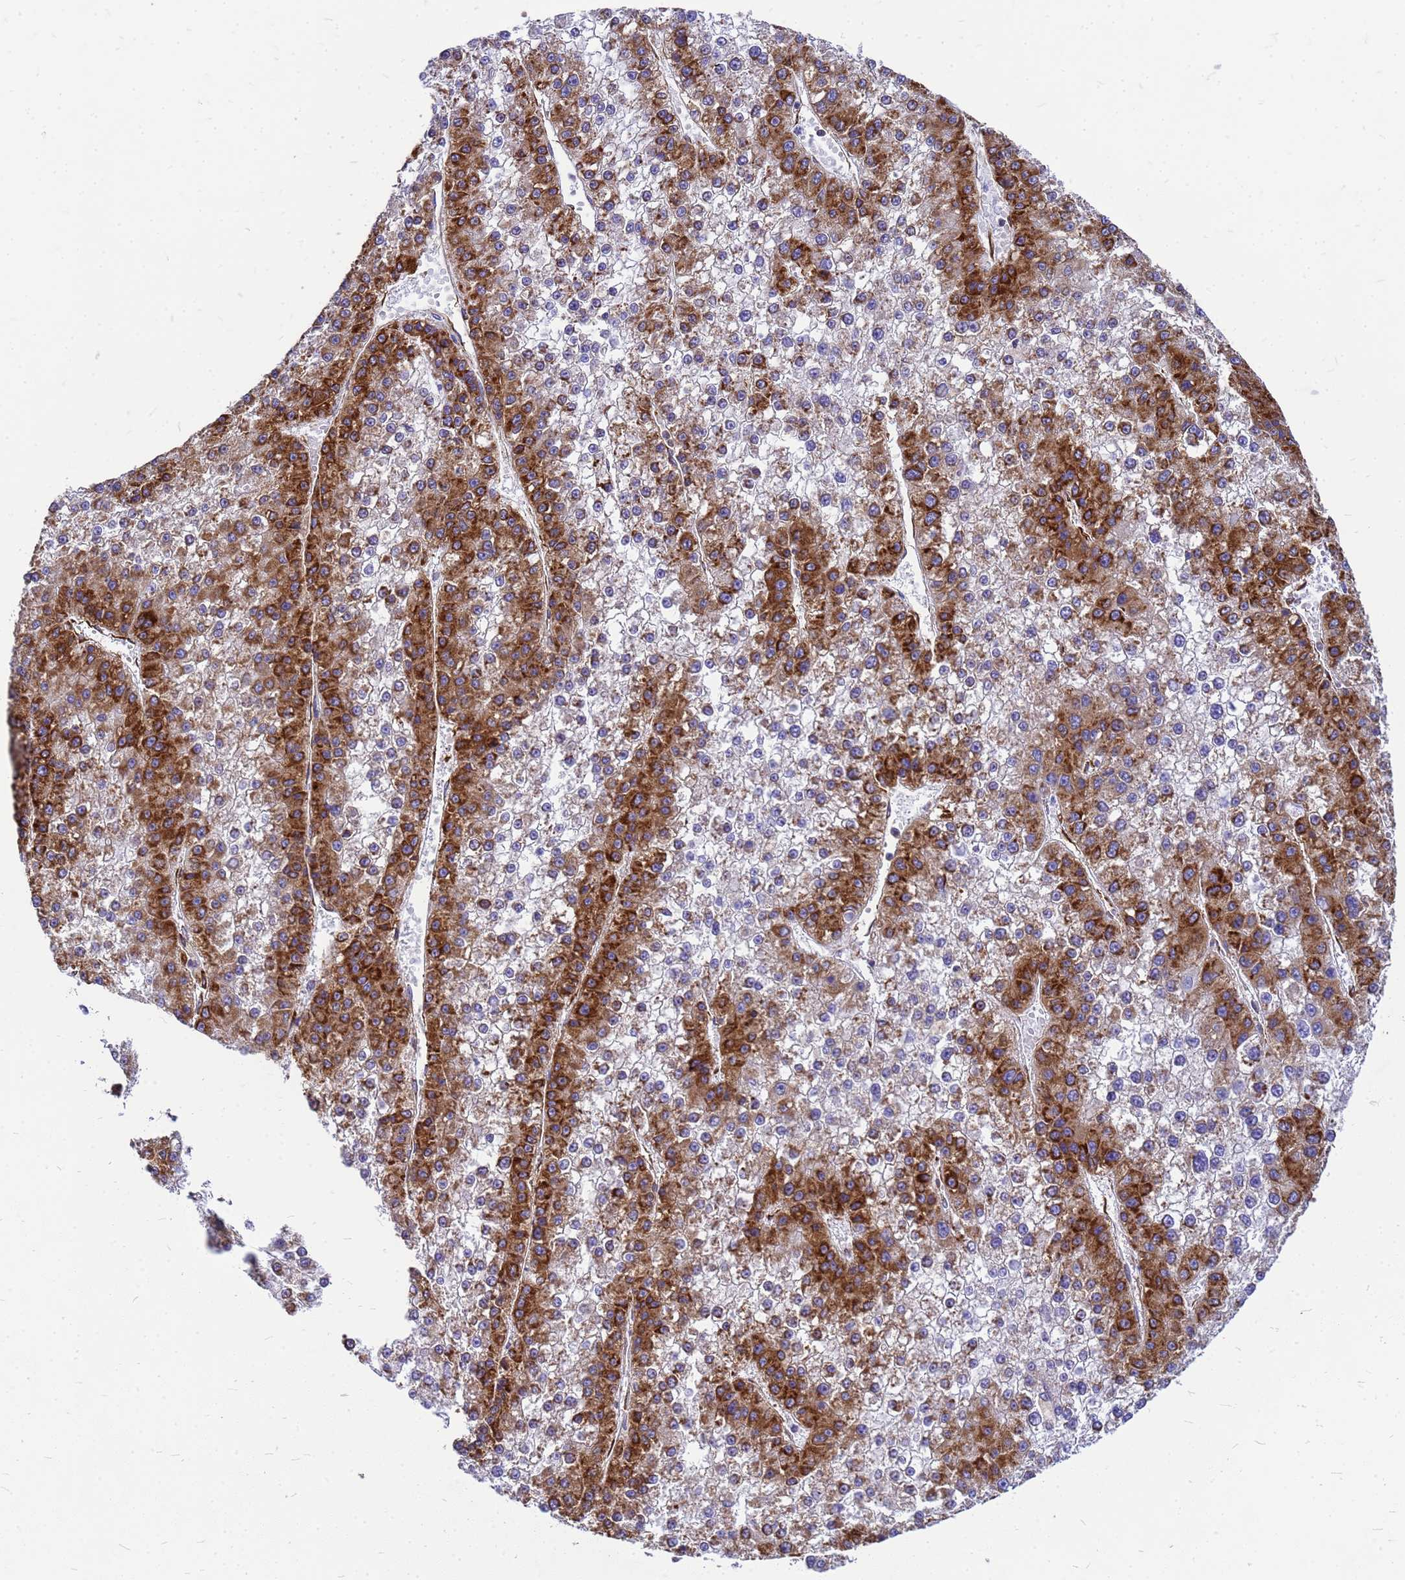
{"staining": {"intensity": "strong", "quantity": "25%-75%", "location": "cytoplasmic/membranous"}, "tissue": "liver cancer", "cell_type": "Tumor cells", "image_type": "cancer", "snomed": [{"axis": "morphology", "description": "Carcinoma, Hepatocellular, NOS"}, {"axis": "topography", "description": "Liver"}], "caption": "Protein expression by immunohistochemistry (IHC) reveals strong cytoplasmic/membranous expression in about 25%-75% of tumor cells in hepatocellular carcinoma (liver).", "gene": "EEF1D", "patient": {"sex": "female", "age": 73}}